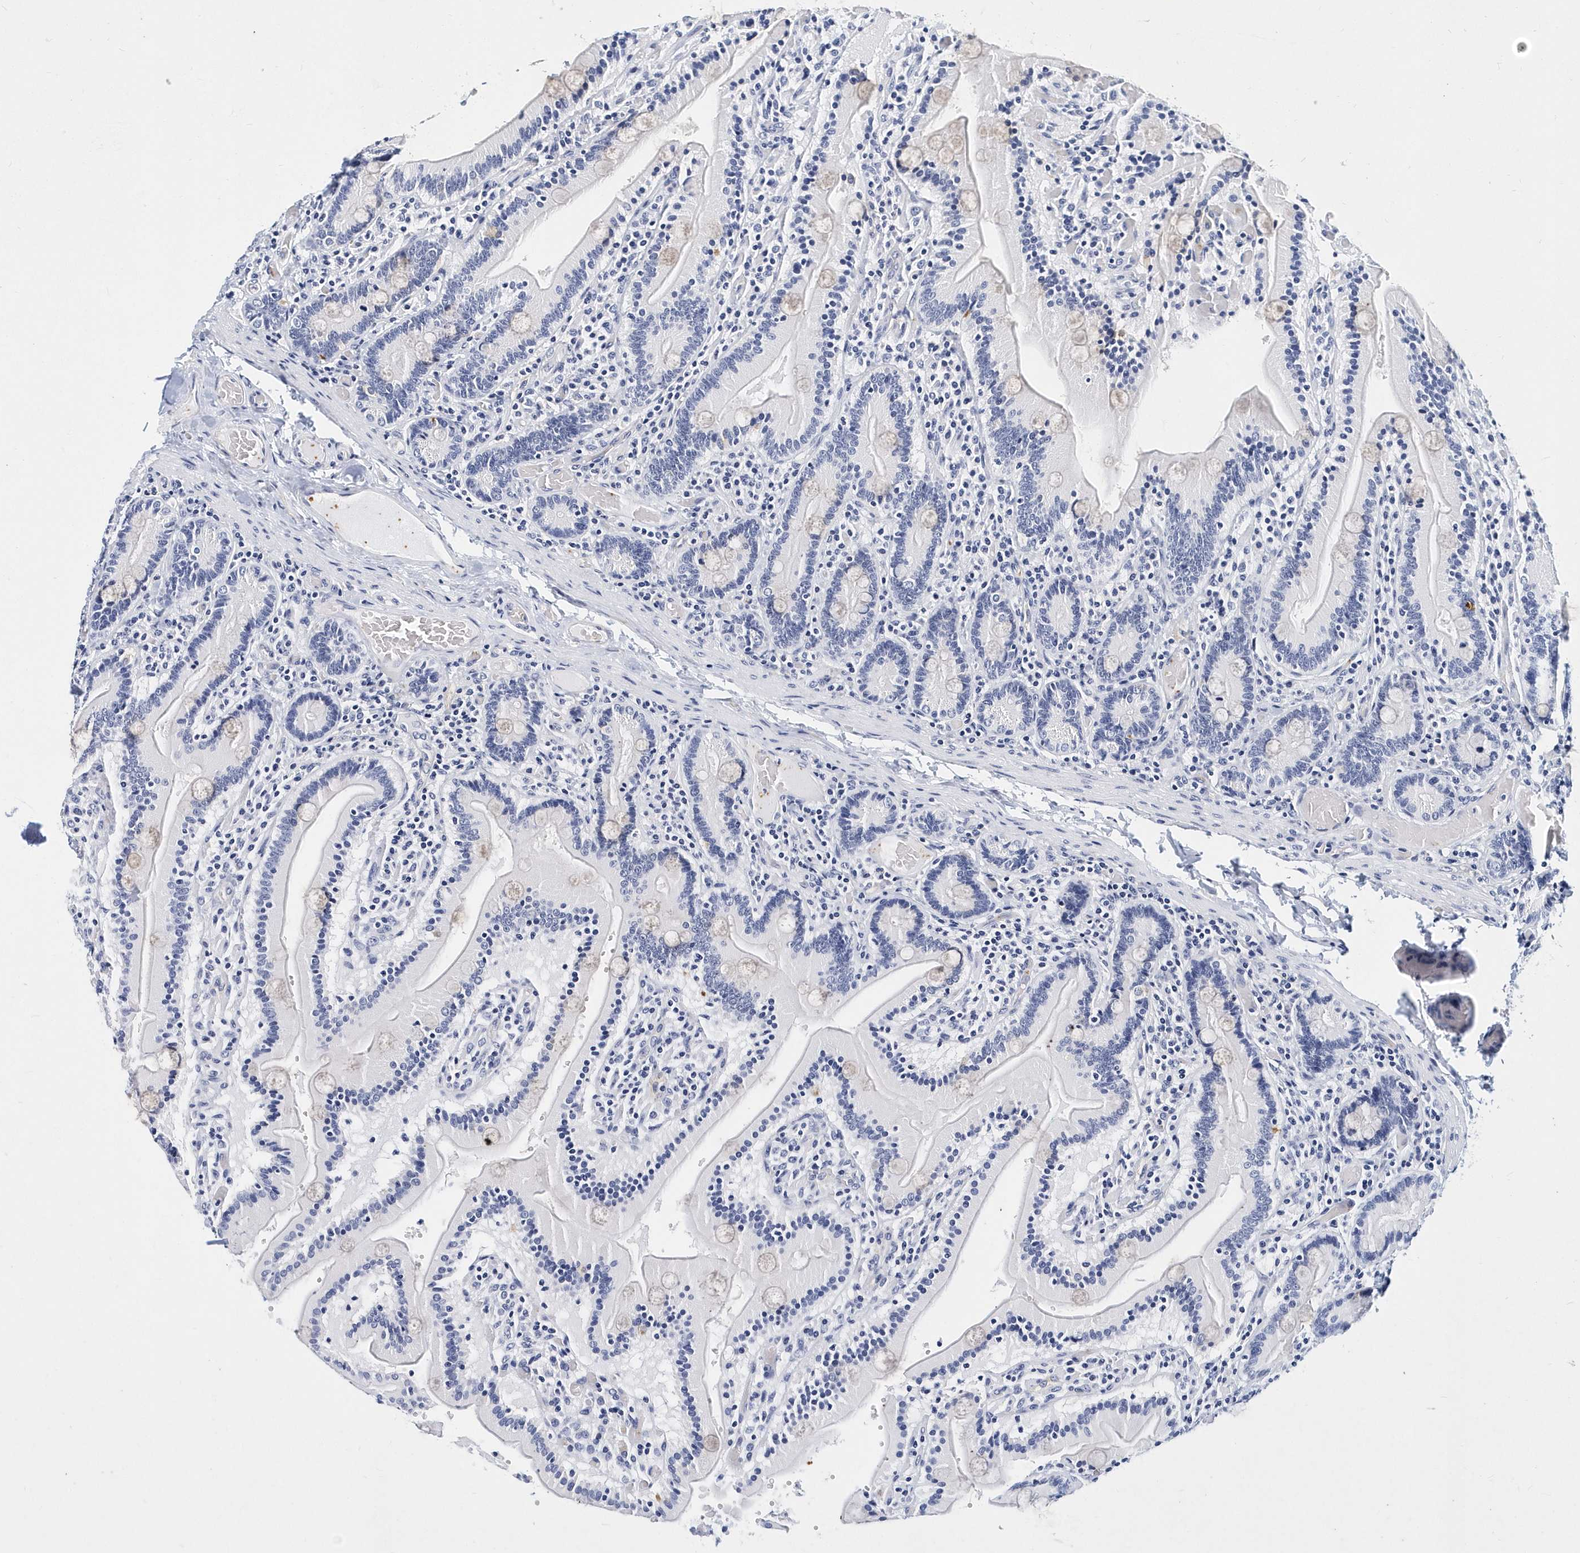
{"staining": {"intensity": "negative", "quantity": "none", "location": "none"}, "tissue": "duodenum", "cell_type": "Glandular cells", "image_type": "normal", "snomed": [{"axis": "morphology", "description": "Normal tissue, NOS"}, {"axis": "topography", "description": "Duodenum"}], "caption": "Protein analysis of normal duodenum demonstrates no significant staining in glandular cells. (DAB immunohistochemistry visualized using brightfield microscopy, high magnification).", "gene": "ITGA2B", "patient": {"sex": "female", "age": 62}}